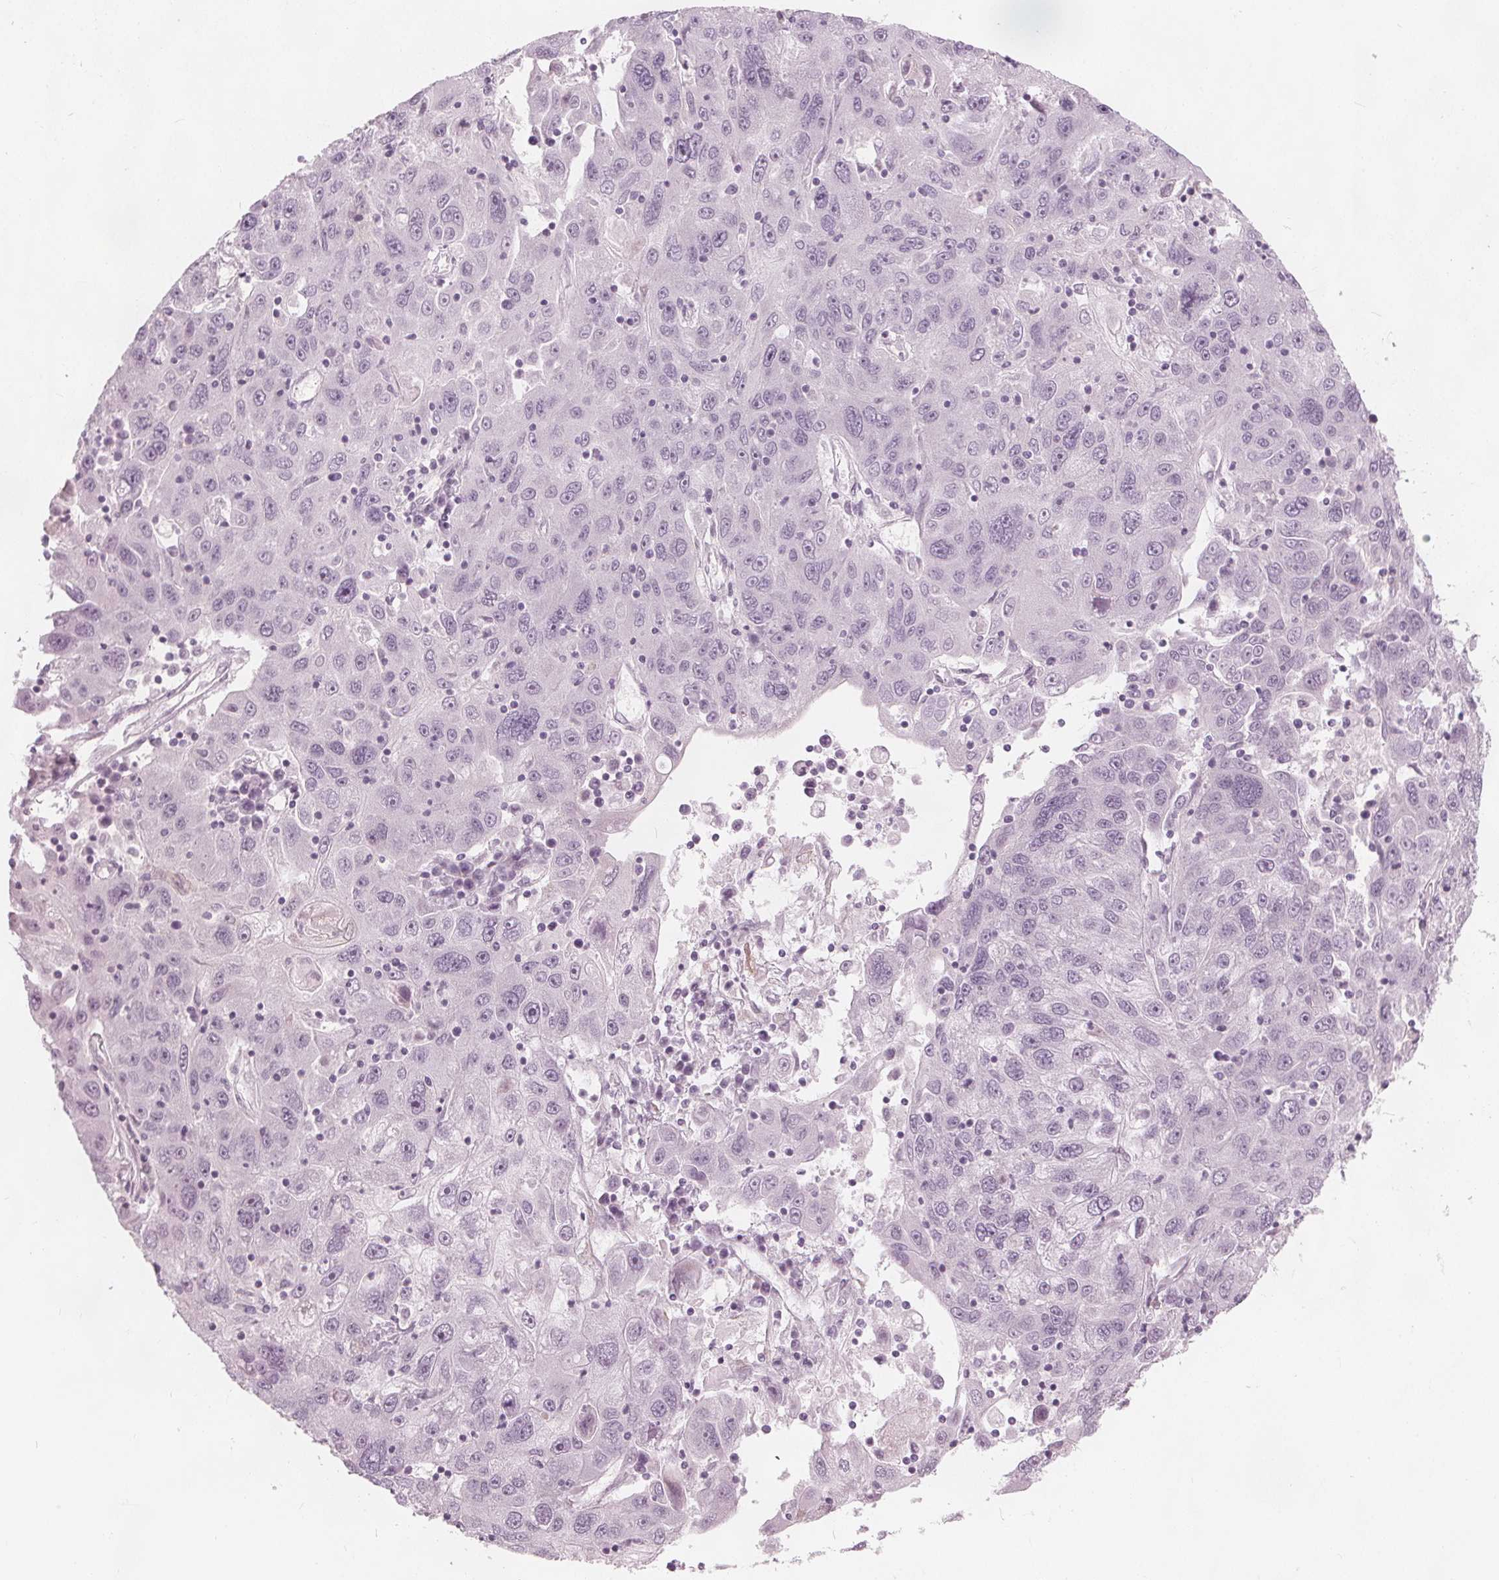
{"staining": {"intensity": "negative", "quantity": "none", "location": "none"}, "tissue": "stomach cancer", "cell_type": "Tumor cells", "image_type": "cancer", "snomed": [{"axis": "morphology", "description": "Adenocarcinoma, NOS"}, {"axis": "topography", "description": "Stomach"}], "caption": "Immunohistochemical staining of stomach cancer displays no significant expression in tumor cells.", "gene": "BRSK1", "patient": {"sex": "male", "age": 56}}